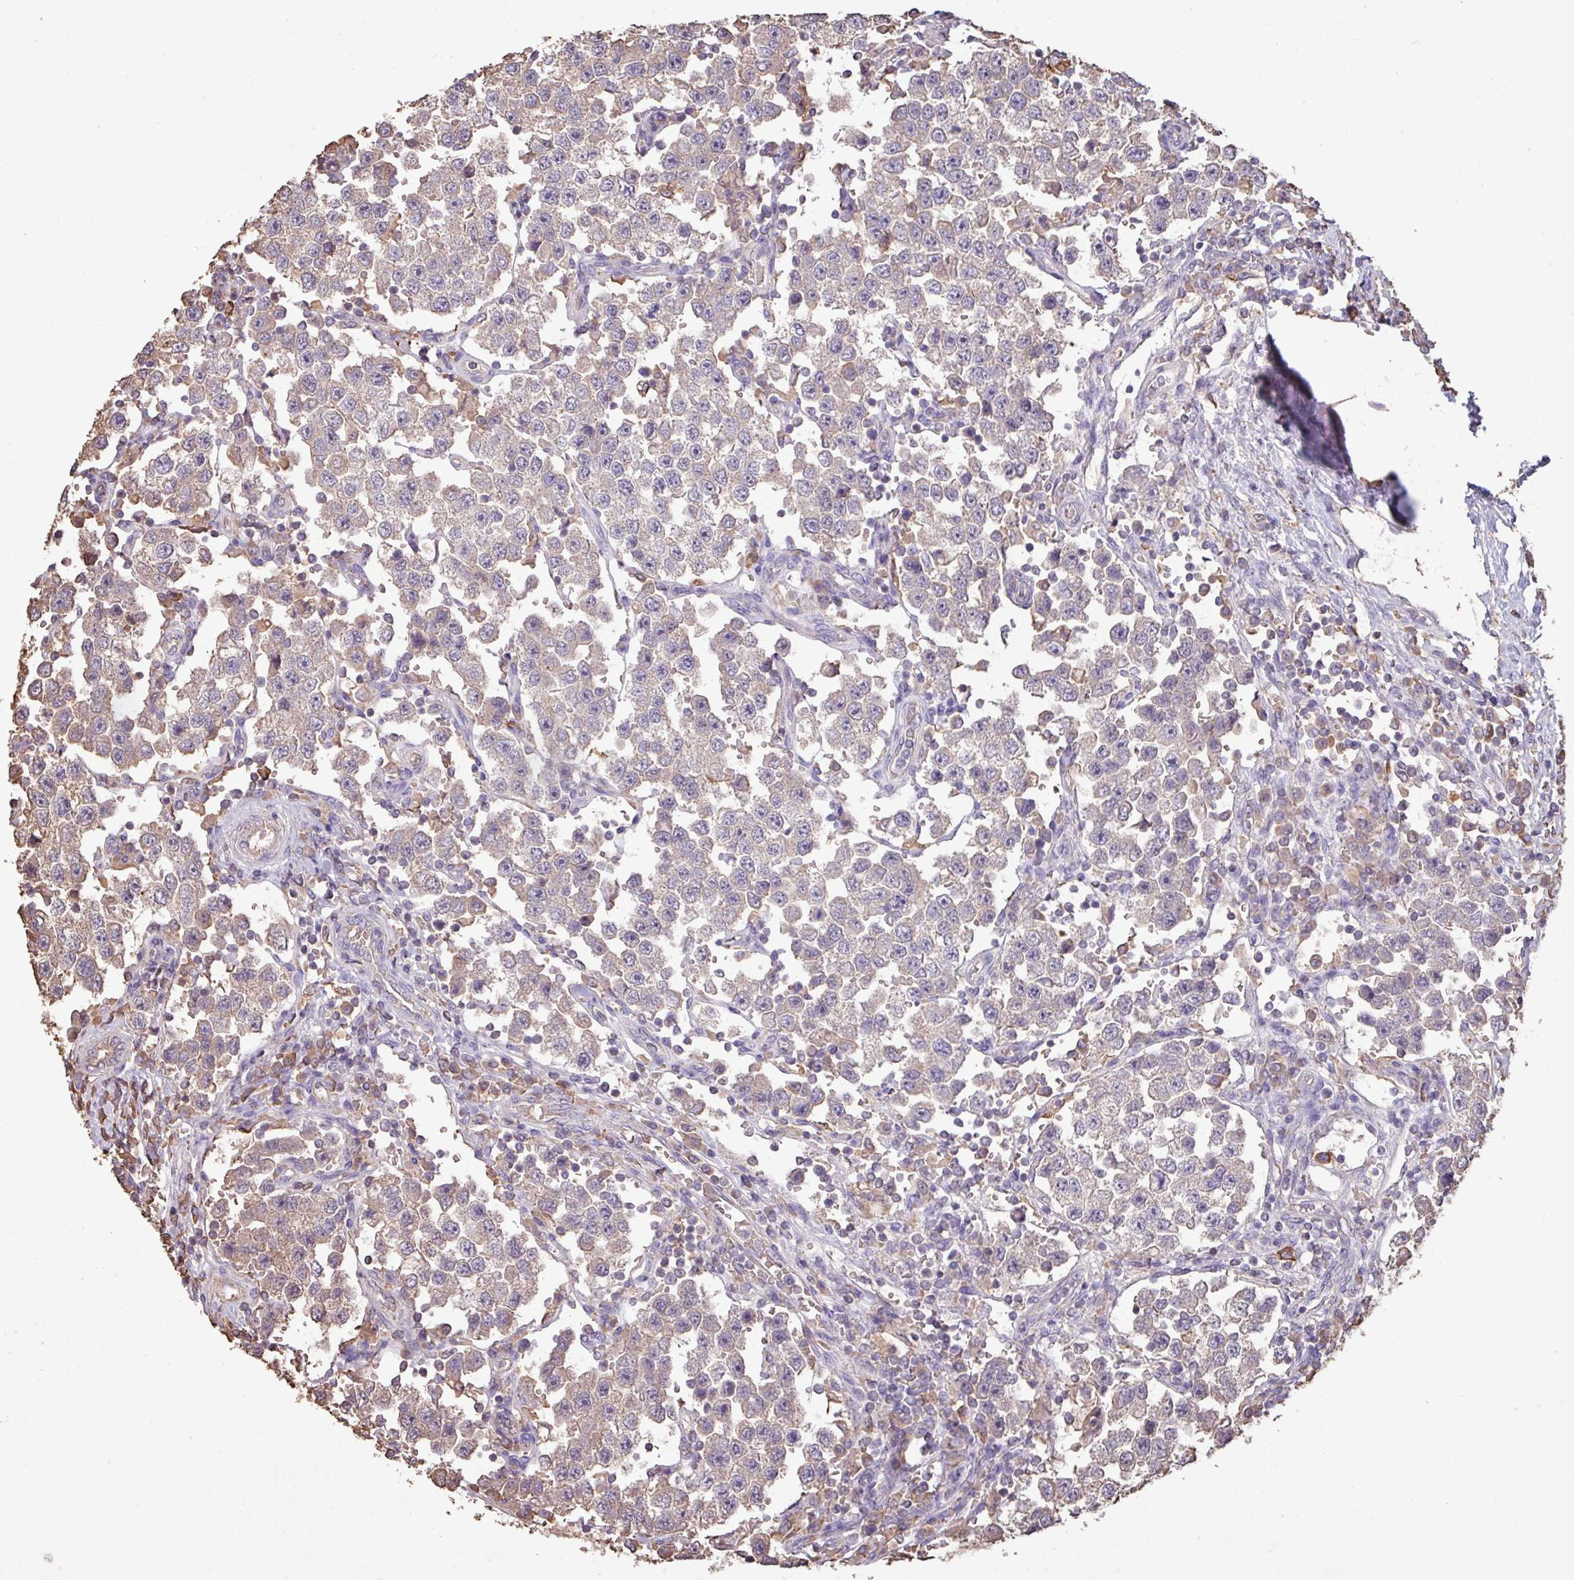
{"staining": {"intensity": "weak", "quantity": "25%-75%", "location": "cytoplasmic/membranous"}, "tissue": "testis cancer", "cell_type": "Tumor cells", "image_type": "cancer", "snomed": [{"axis": "morphology", "description": "Seminoma, NOS"}, {"axis": "topography", "description": "Testis"}], "caption": "IHC image of neoplastic tissue: human seminoma (testis) stained using immunohistochemistry exhibits low levels of weak protein expression localized specifically in the cytoplasmic/membranous of tumor cells, appearing as a cytoplasmic/membranous brown color.", "gene": "CAMK2B", "patient": {"sex": "male", "age": 37}}